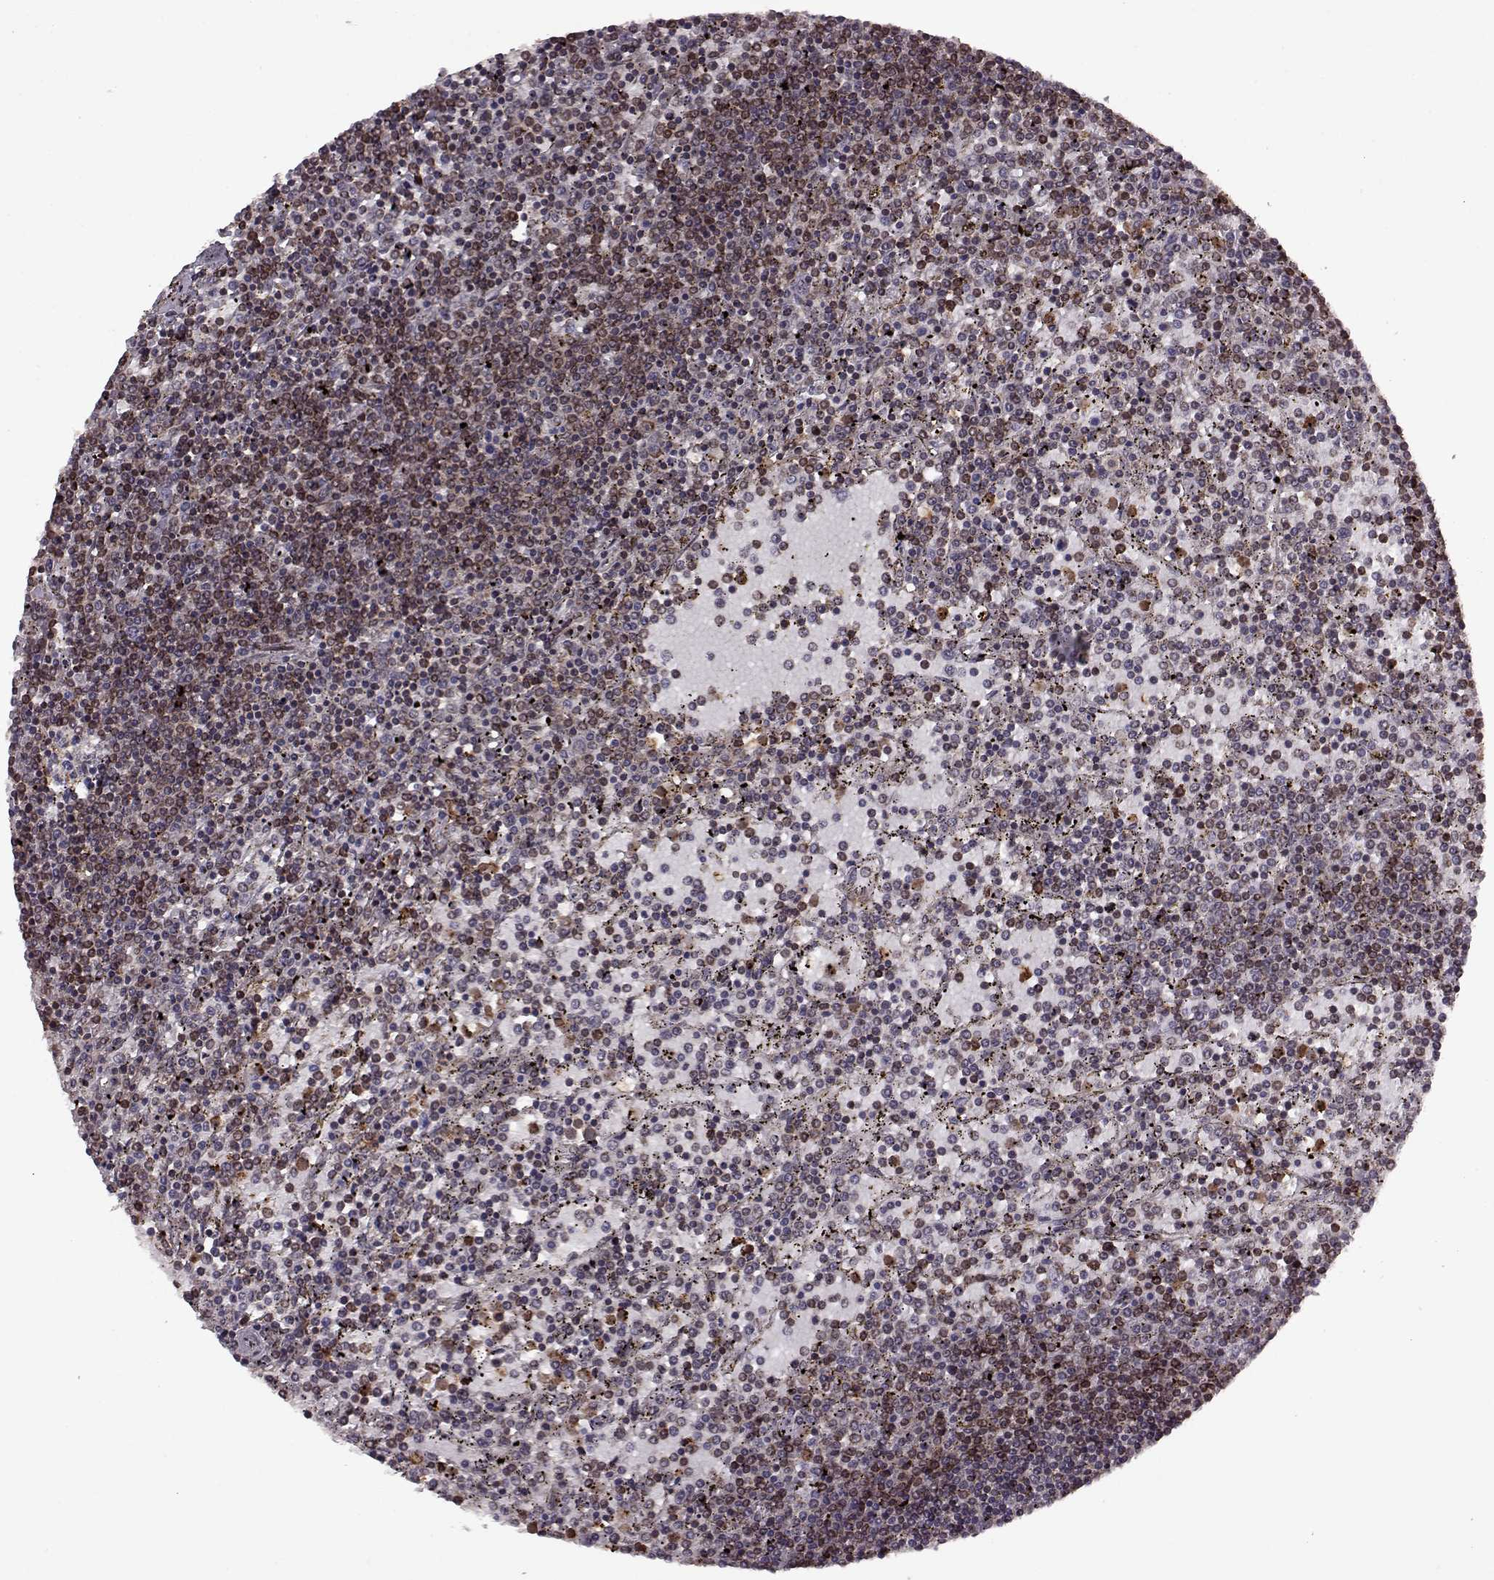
{"staining": {"intensity": "negative", "quantity": "none", "location": "none"}, "tissue": "lymphoma", "cell_type": "Tumor cells", "image_type": "cancer", "snomed": [{"axis": "morphology", "description": "Malignant lymphoma, non-Hodgkin's type, Low grade"}, {"axis": "topography", "description": "Spleen"}], "caption": "Lymphoma was stained to show a protein in brown. There is no significant expression in tumor cells.", "gene": "TRMU", "patient": {"sex": "female", "age": 77}}